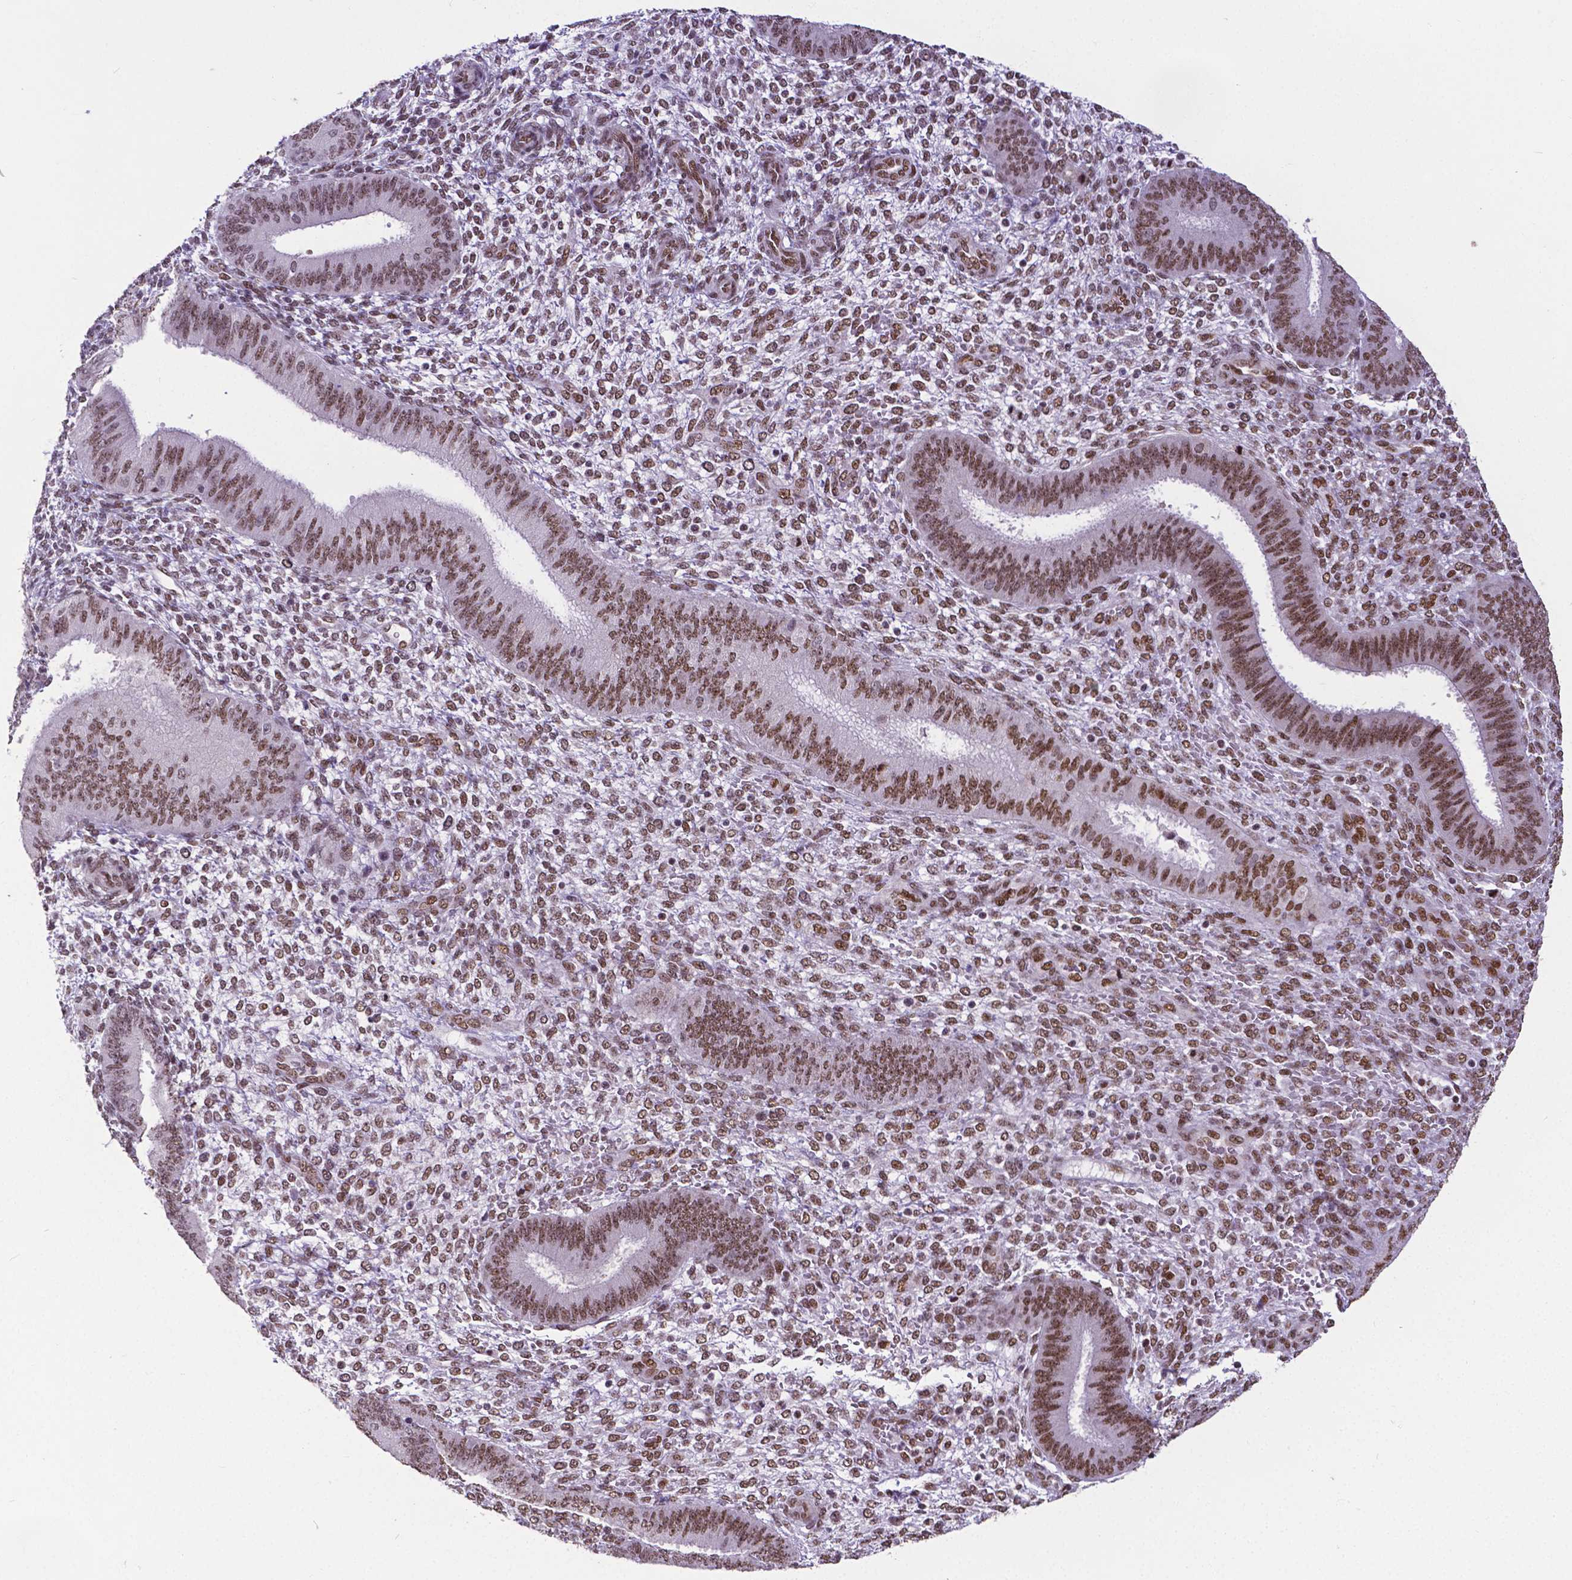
{"staining": {"intensity": "moderate", "quantity": "<25%", "location": "nuclear"}, "tissue": "endometrium", "cell_type": "Cells in endometrial stroma", "image_type": "normal", "snomed": [{"axis": "morphology", "description": "Normal tissue, NOS"}, {"axis": "topography", "description": "Endometrium"}], "caption": "A high-resolution histopathology image shows IHC staining of normal endometrium, which reveals moderate nuclear positivity in approximately <25% of cells in endometrial stroma.", "gene": "ATRX", "patient": {"sex": "female", "age": 39}}